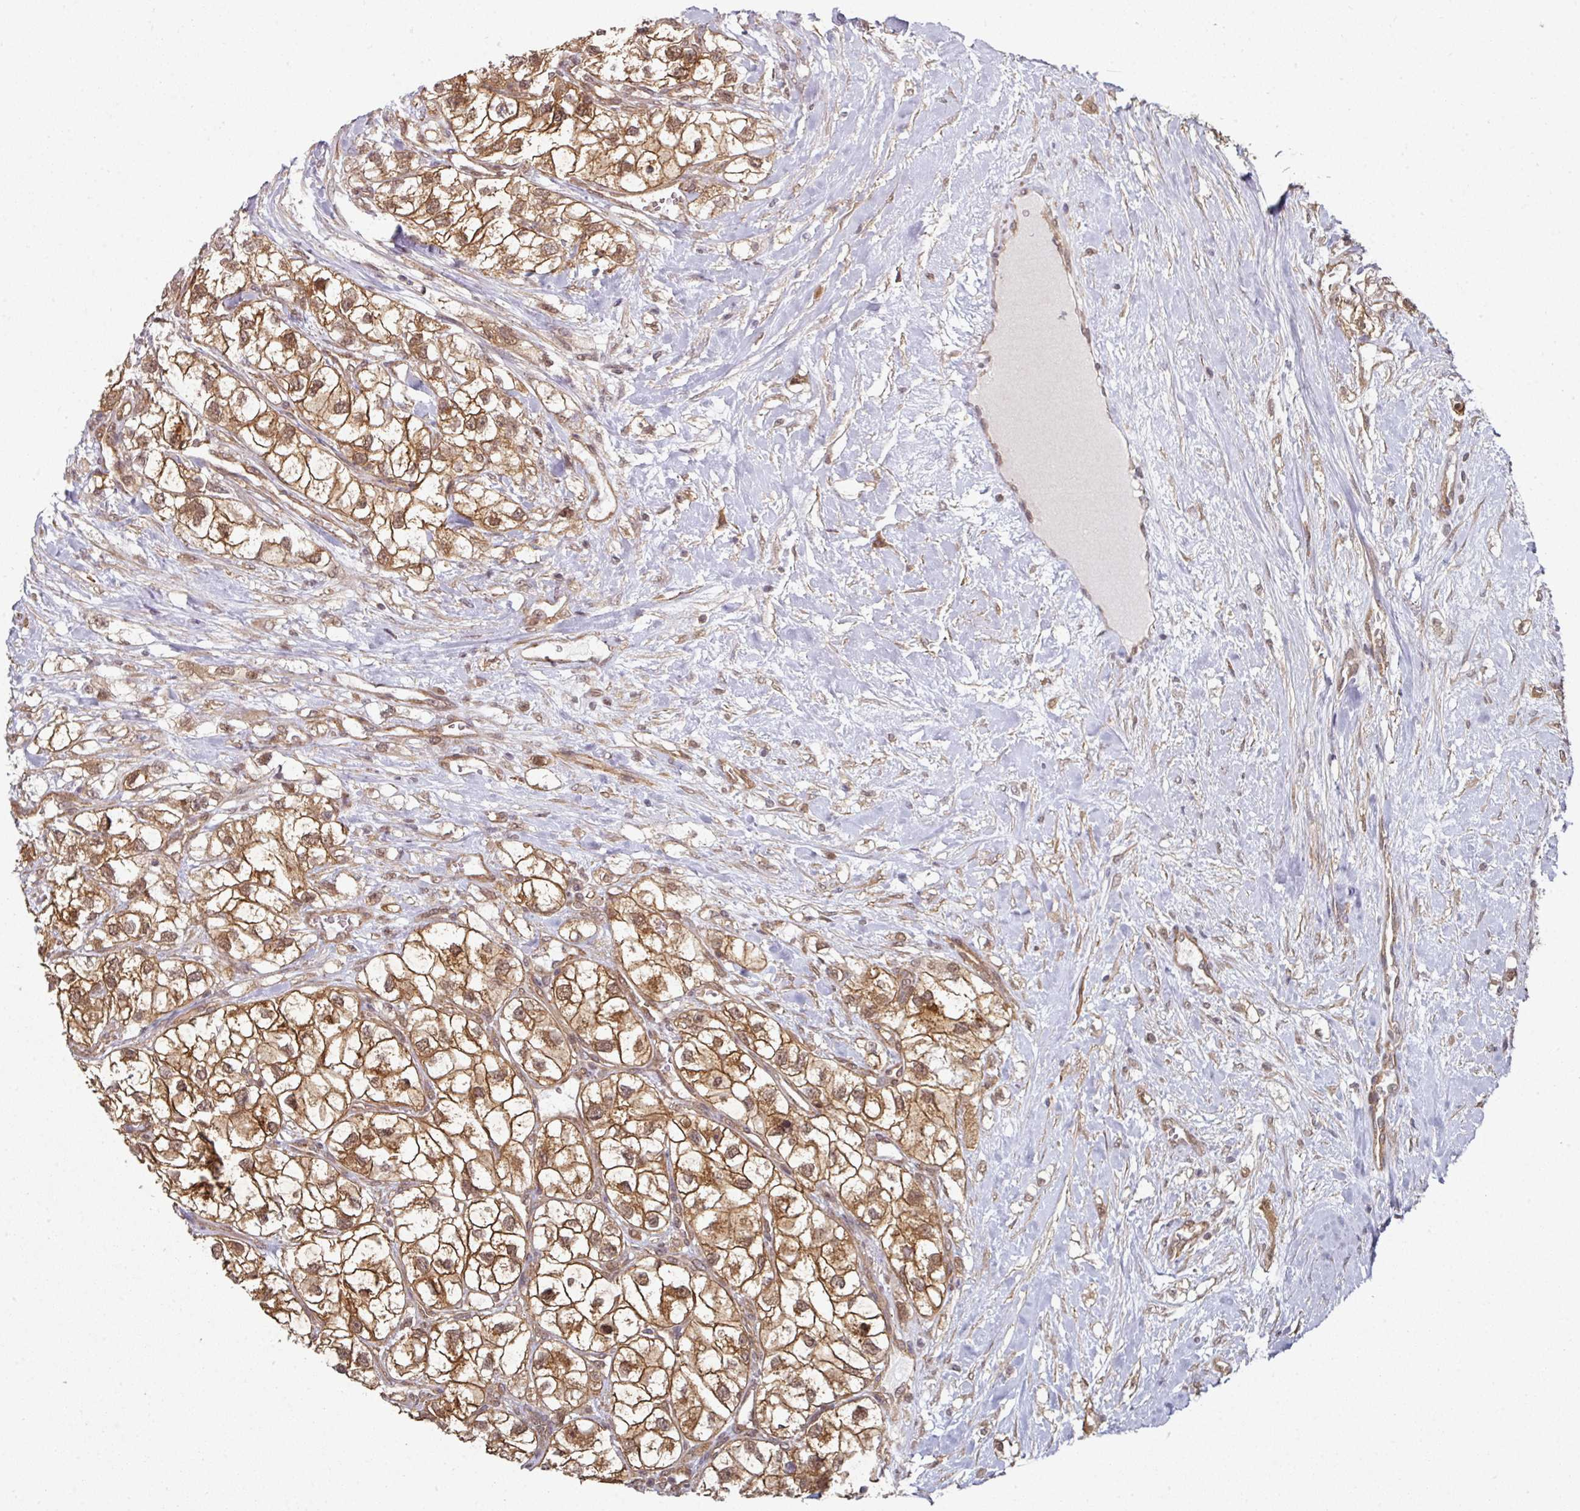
{"staining": {"intensity": "moderate", "quantity": ">75%", "location": "cytoplasmic/membranous,nuclear"}, "tissue": "renal cancer", "cell_type": "Tumor cells", "image_type": "cancer", "snomed": [{"axis": "morphology", "description": "Adenocarcinoma, NOS"}, {"axis": "topography", "description": "Kidney"}], "caption": "Renal adenocarcinoma stained with a protein marker reveals moderate staining in tumor cells.", "gene": "PSME3IP1", "patient": {"sex": "male", "age": 59}}